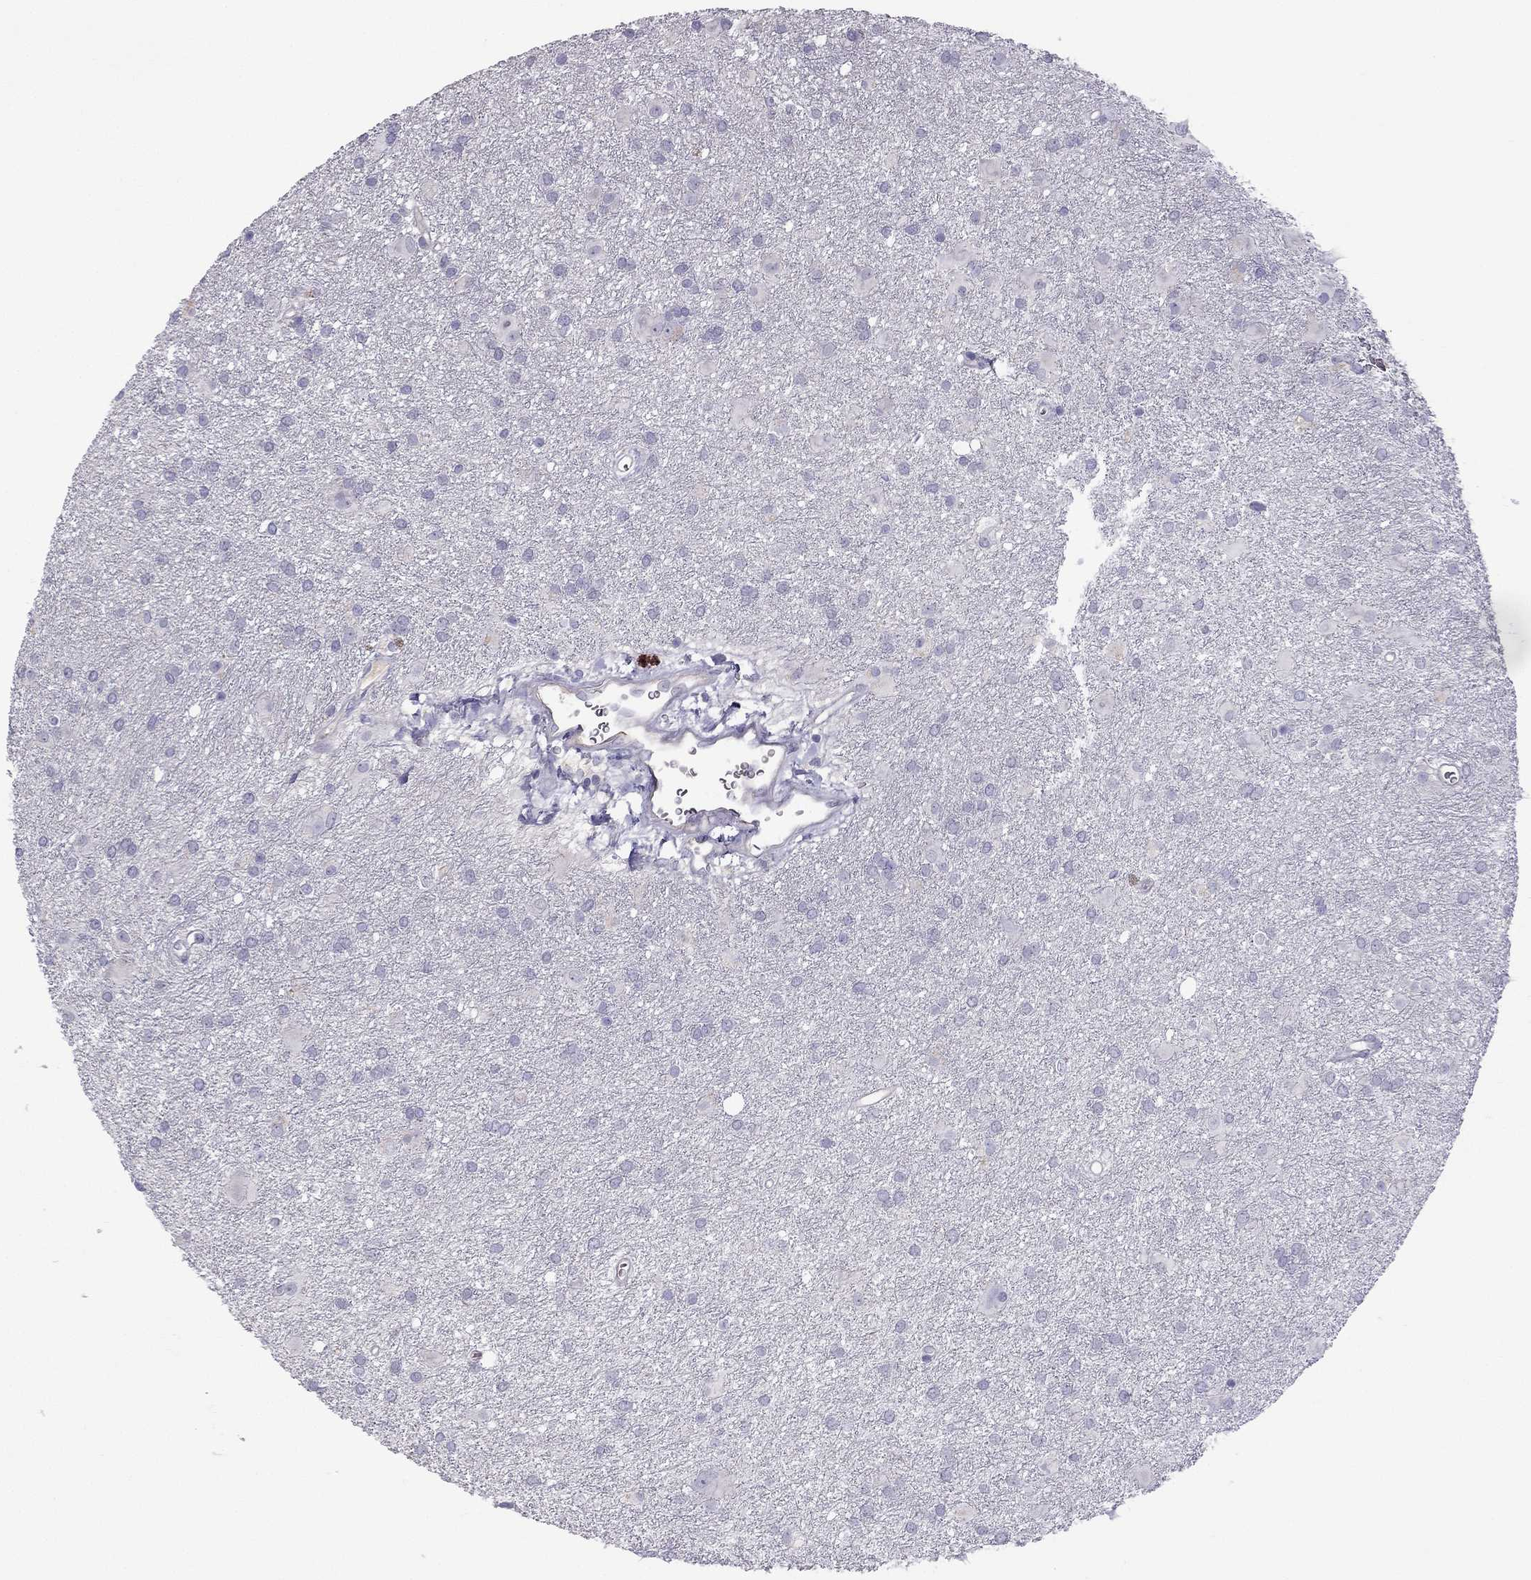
{"staining": {"intensity": "negative", "quantity": "none", "location": "none"}, "tissue": "glioma", "cell_type": "Tumor cells", "image_type": "cancer", "snomed": [{"axis": "morphology", "description": "Glioma, malignant, Low grade"}, {"axis": "topography", "description": "Brain"}], "caption": "Immunohistochemical staining of malignant glioma (low-grade) reveals no significant expression in tumor cells.", "gene": "STOML3", "patient": {"sex": "male", "age": 58}}